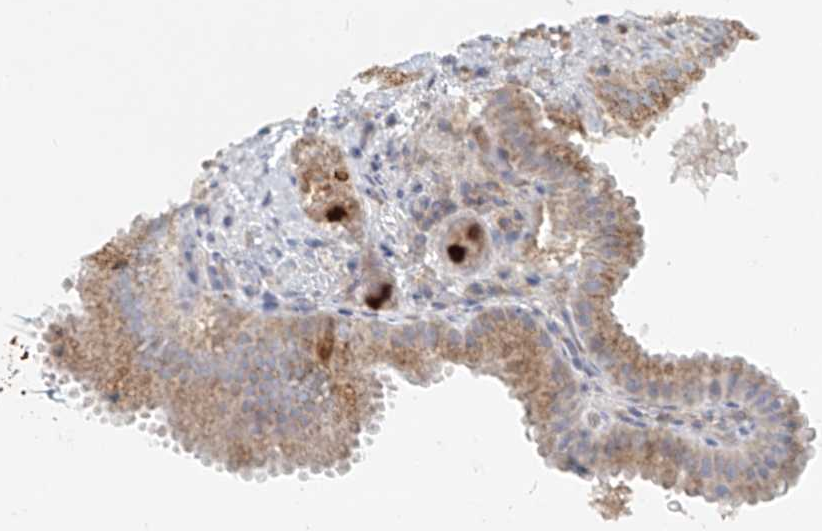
{"staining": {"intensity": "moderate", "quantity": ">75%", "location": "cytoplasmic/membranous"}, "tissue": "gallbladder", "cell_type": "Glandular cells", "image_type": "normal", "snomed": [{"axis": "morphology", "description": "Normal tissue, NOS"}, {"axis": "topography", "description": "Gallbladder"}], "caption": "A micrograph showing moderate cytoplasmic/membranous staining in approximately >75% of glandular cells in normal gallbladder, as visualized by brown immunohistochemical staining.", "gene": "PTPRA", "patient": {"sex": "female", "age": 30}}